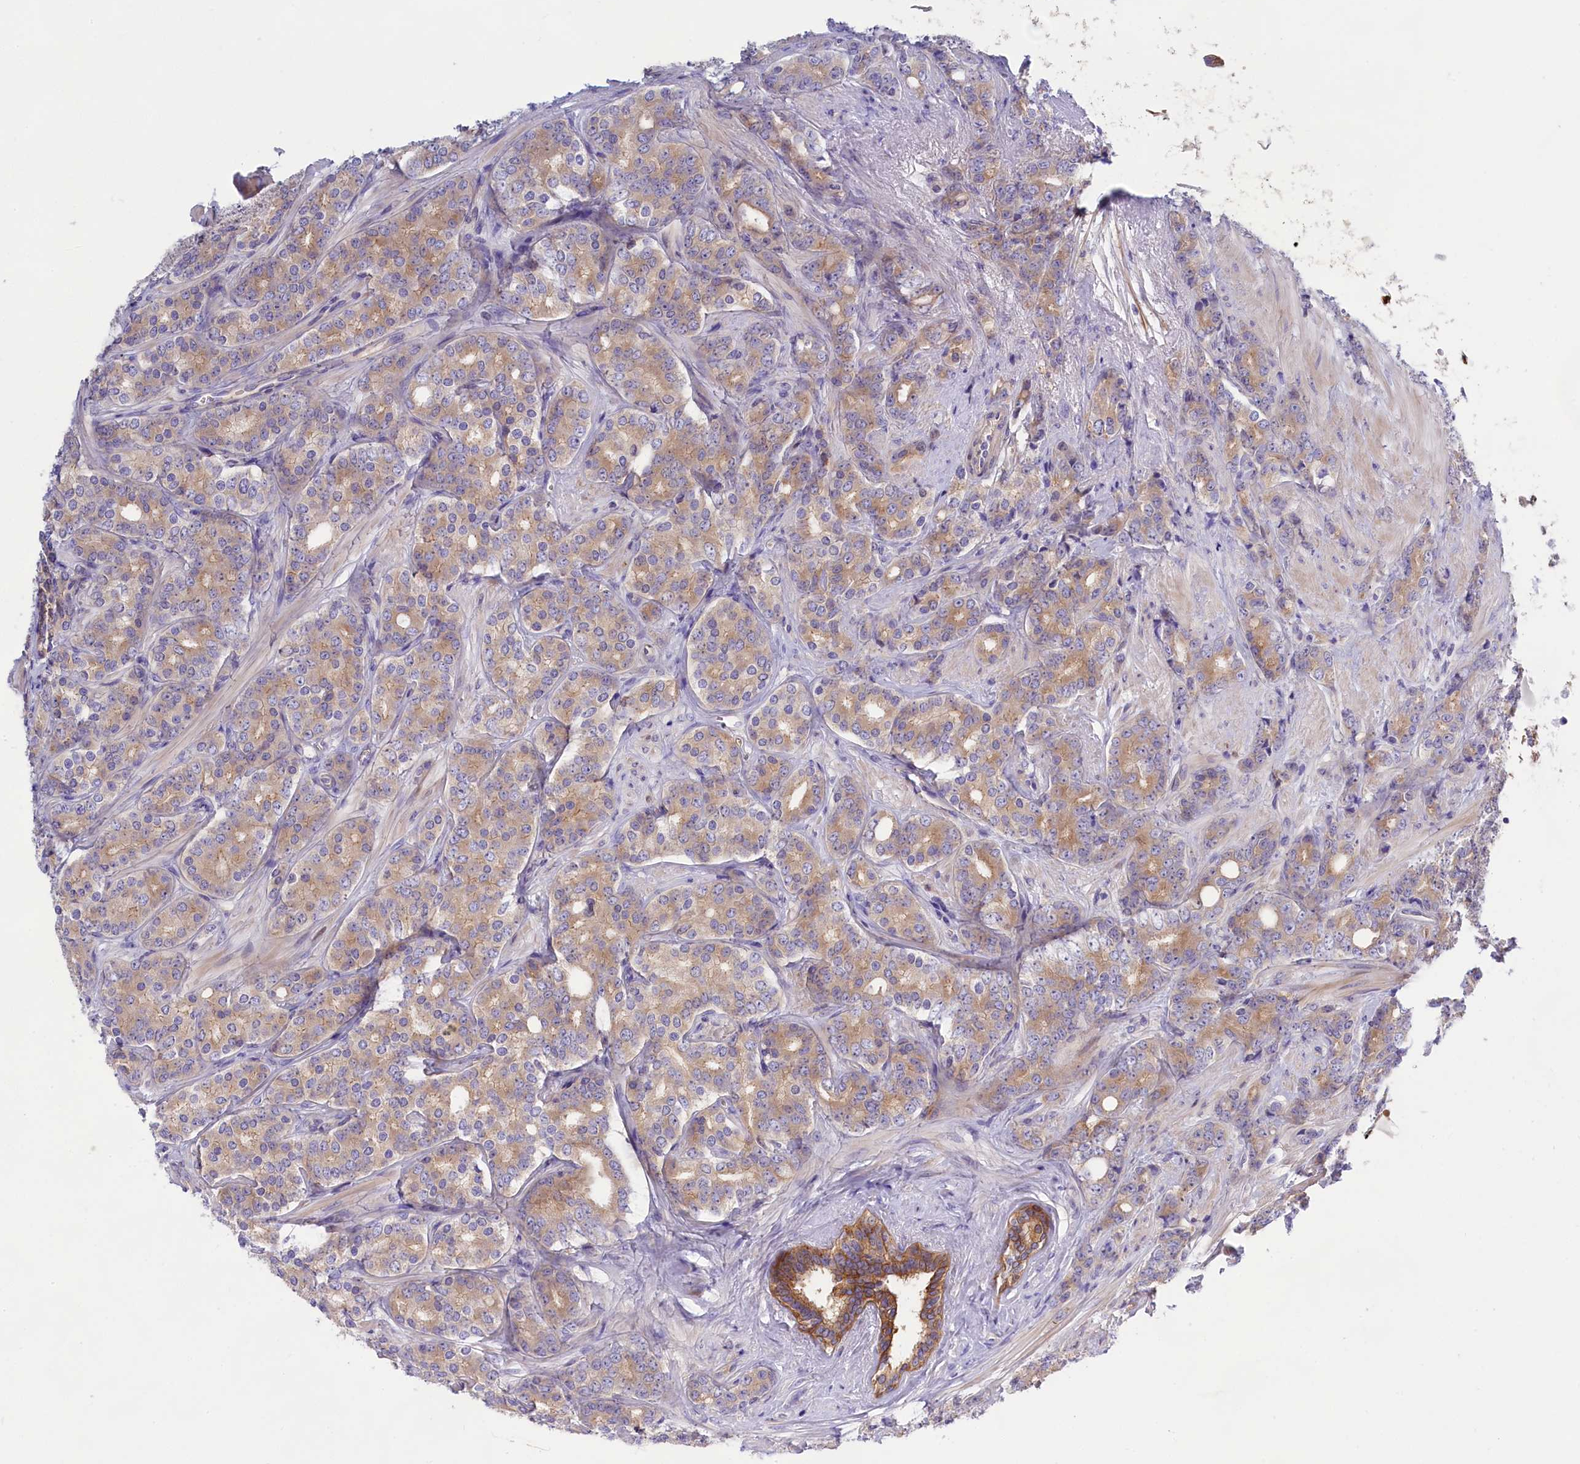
{"staining": {"intensity": "moderate", "quantity": ">75%", "location": "cytoplasmic/membranous"}, "tissue": "prostate cancer", "cell_type": "Tumor cells", "image_type": "cancer", "snomed": [{"axis": "morphology", "description": "Adenocarcinoma, High grade"}, {"axis": "topography", "description": "Prostate"}], "caption": "Immunohistochemistry (IHC) micrograph of prostate cancer (high-grade adenocarcinoma) stained for a protein (brown), which reveals medium levels of moderate cytoplasmic/membranous expression in about >75% of tumor cells.", "gene": "PPP1R13L", "patient": {"sex": "male", "age": 62}}